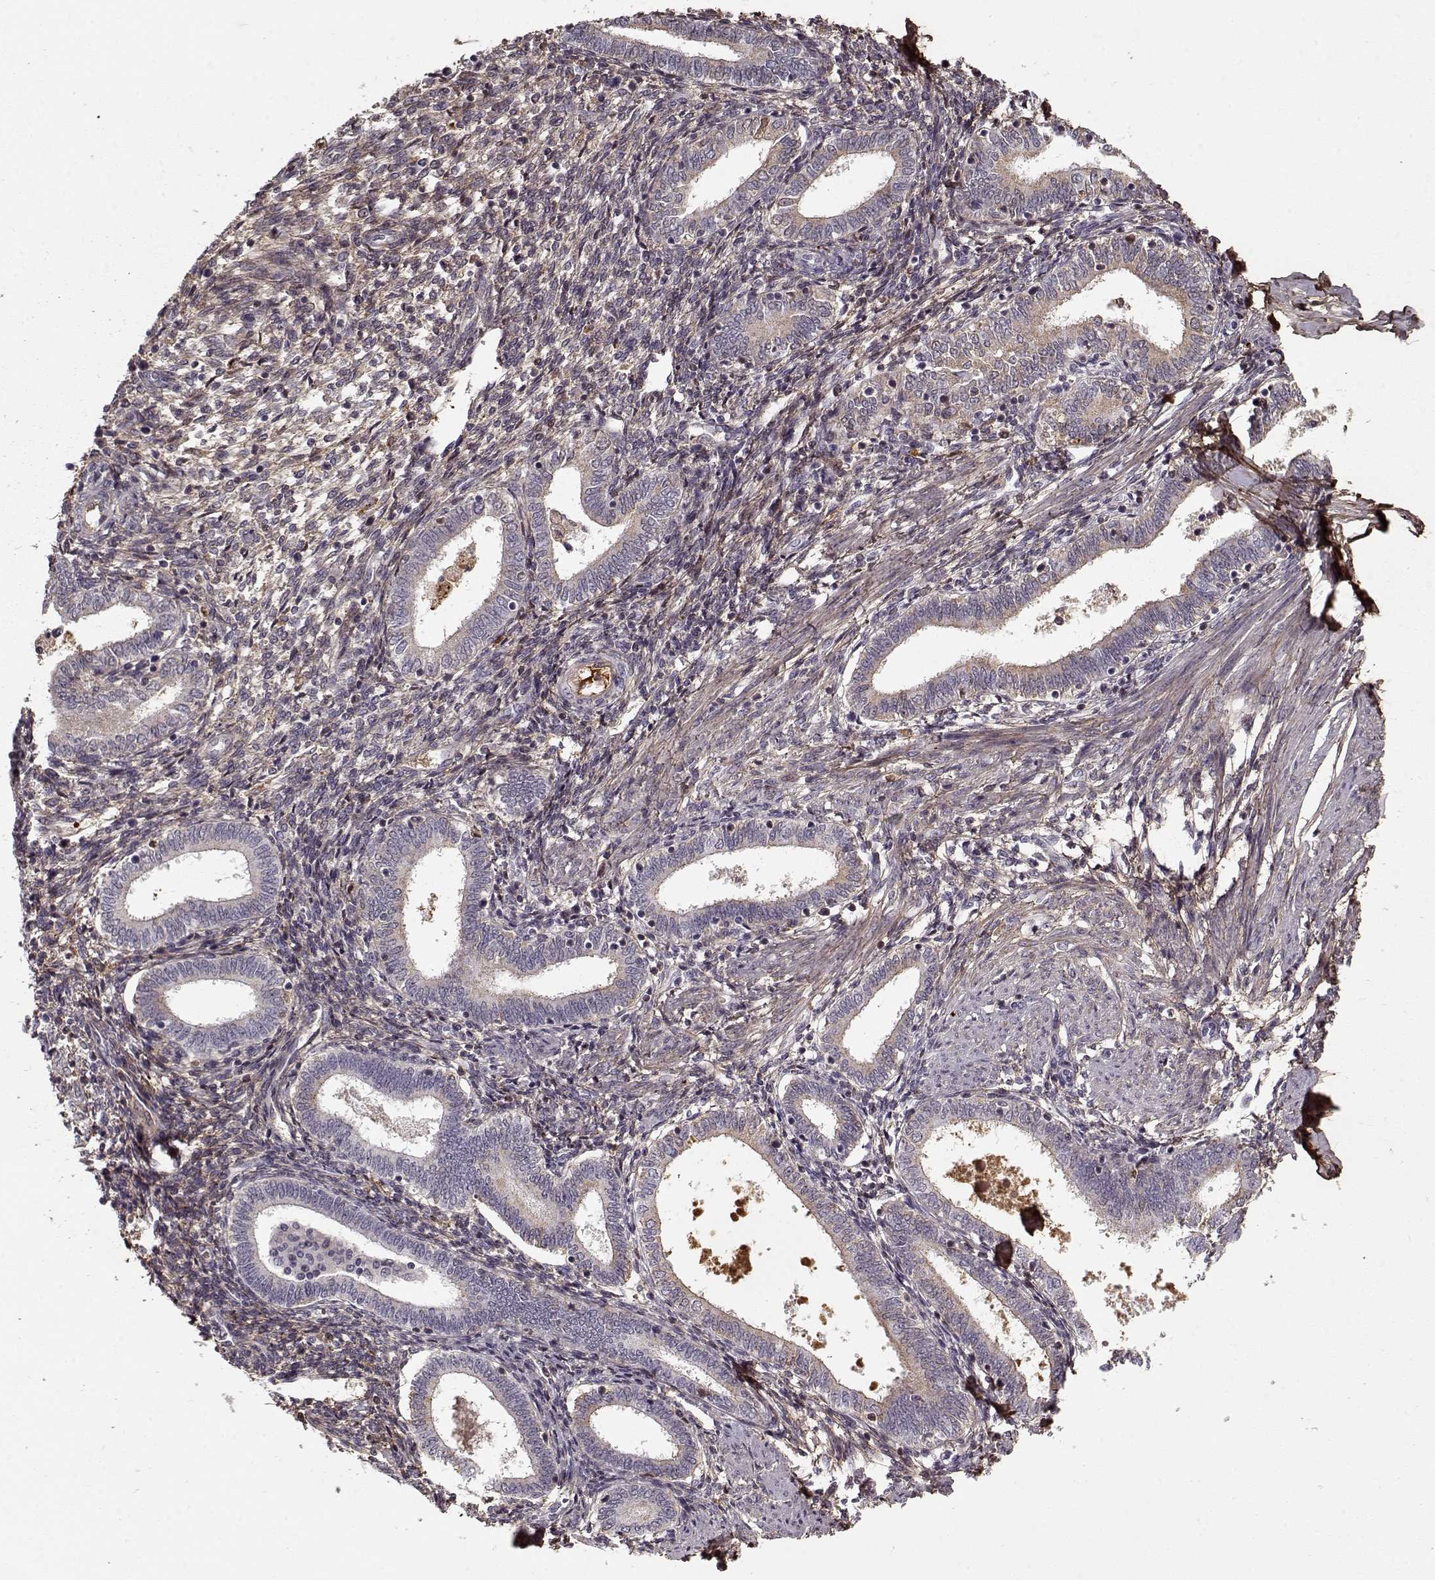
{"staining": {"intensity": "weak", "quantity": "<25%", "location": "cytoplasmic/membranous"}, "tissue": "endometrium", "cell_type": "Cells in endometrial stroma", "image_type": "normal", "snomed": [{"axis": "morphology", "description": "Normal tissue, NOS"}, {"axis": "topography", "description": "Endometrium"}], "caption": "Immunohistochemistry of unremarkable endometrium displays no expression in cells in endometrial stroma. Nuclei are stained in blue.", "gene": "LUM", "patient": {"sex": "female", "age": 42}}